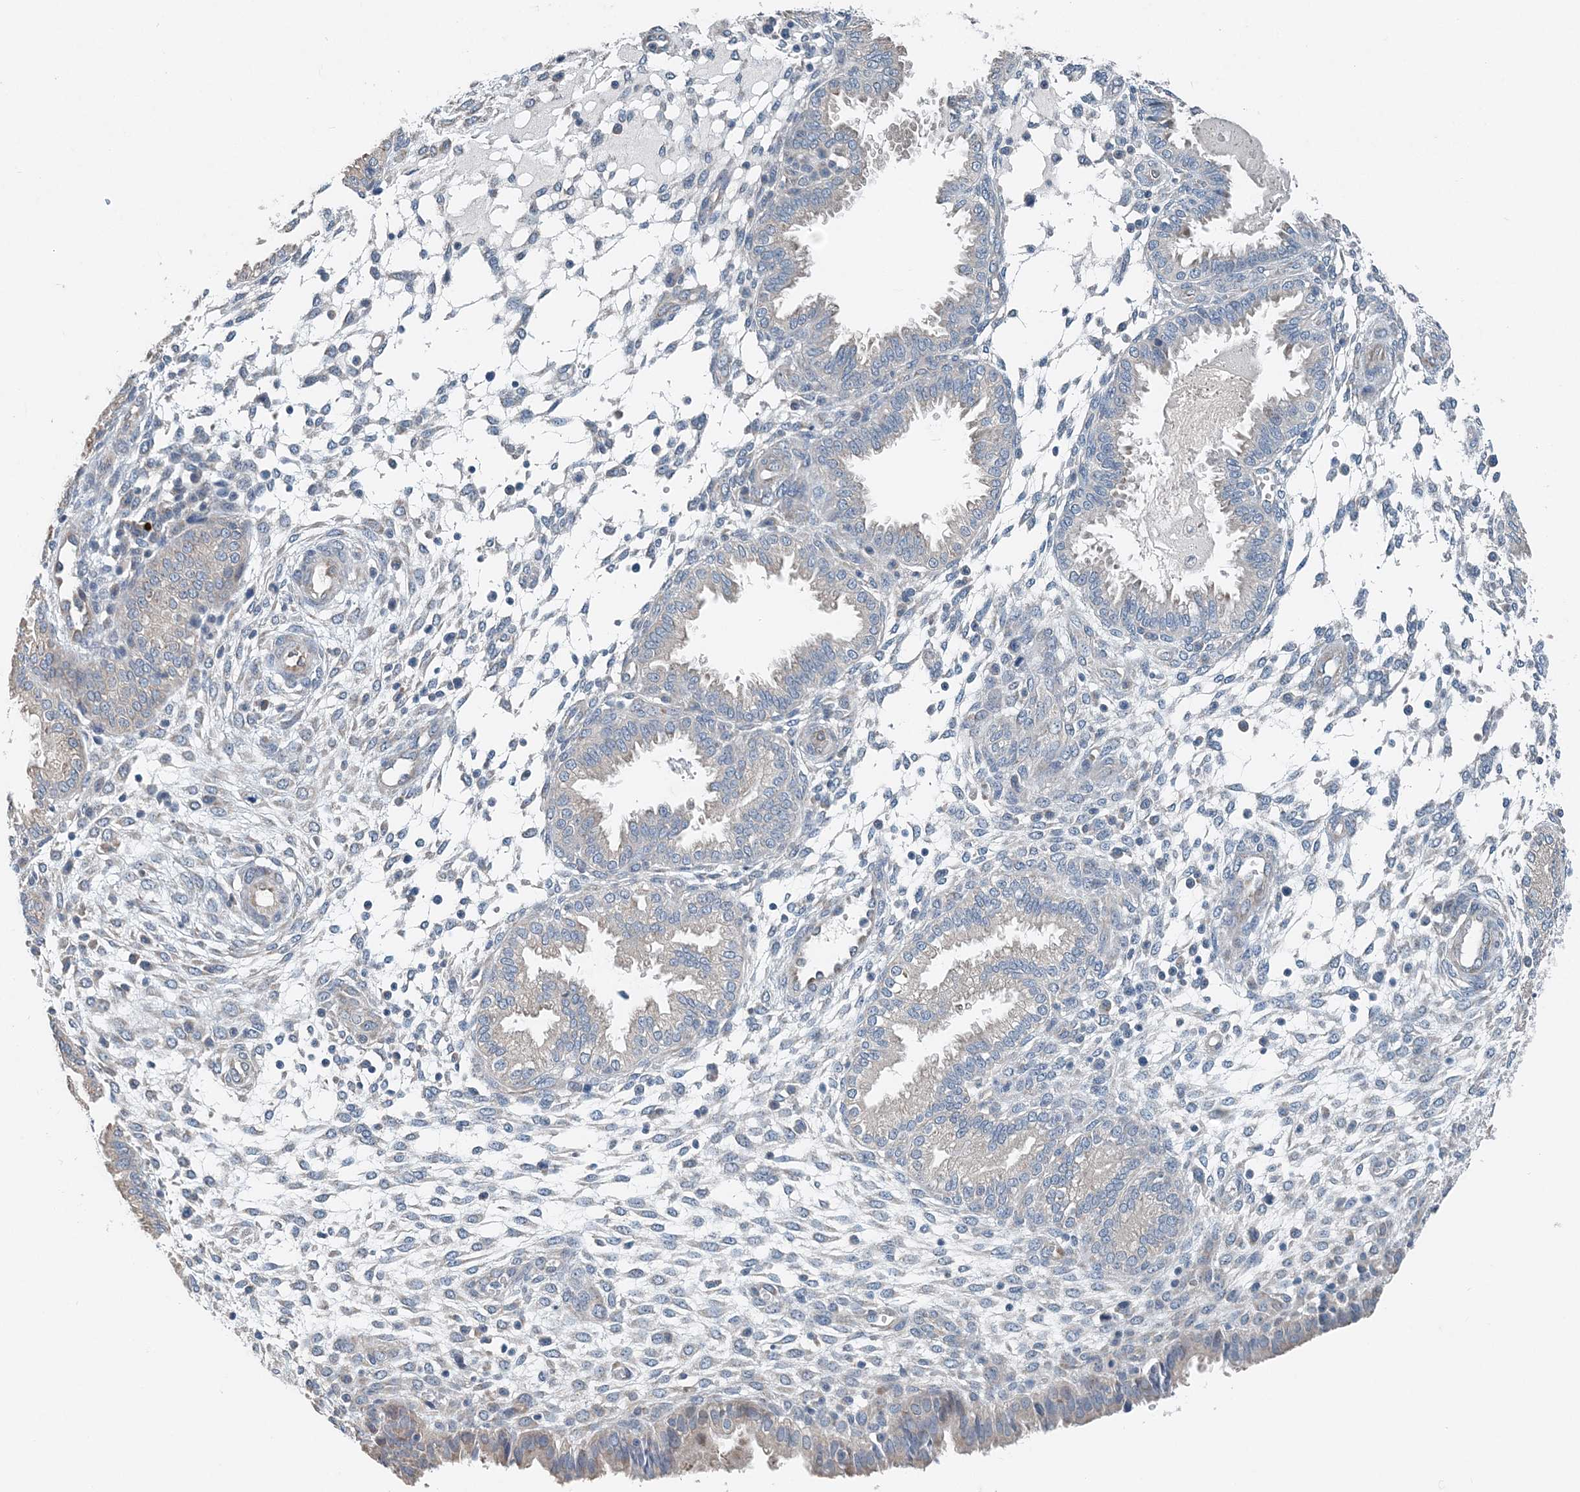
{"staining": {"intensity": "negative", "quantity": "none", "location": "none"}, "tissue": "endometrium", "cell_type": "Cells in endometrial stroma", "image_type": "normal", "snomed": [{"axis": "morphology", "description": "Normal tissue, NOS"}, {"axis": "topography", "description": "Endometrium"}], "caption": "DAB (3,3'-diaminobenzidine) immunohistochemical staining of unremarkable human endometrium exhibits no significant expression in cells in endometrial stroma. The staining was performed using DAB to visualize the protein expression in brown, while the nuclei were stained in blue with hematoxylin (Magnification: 20x).", "gene": "EEF1A2", "patient": {"sex": "female", "age": 33}}